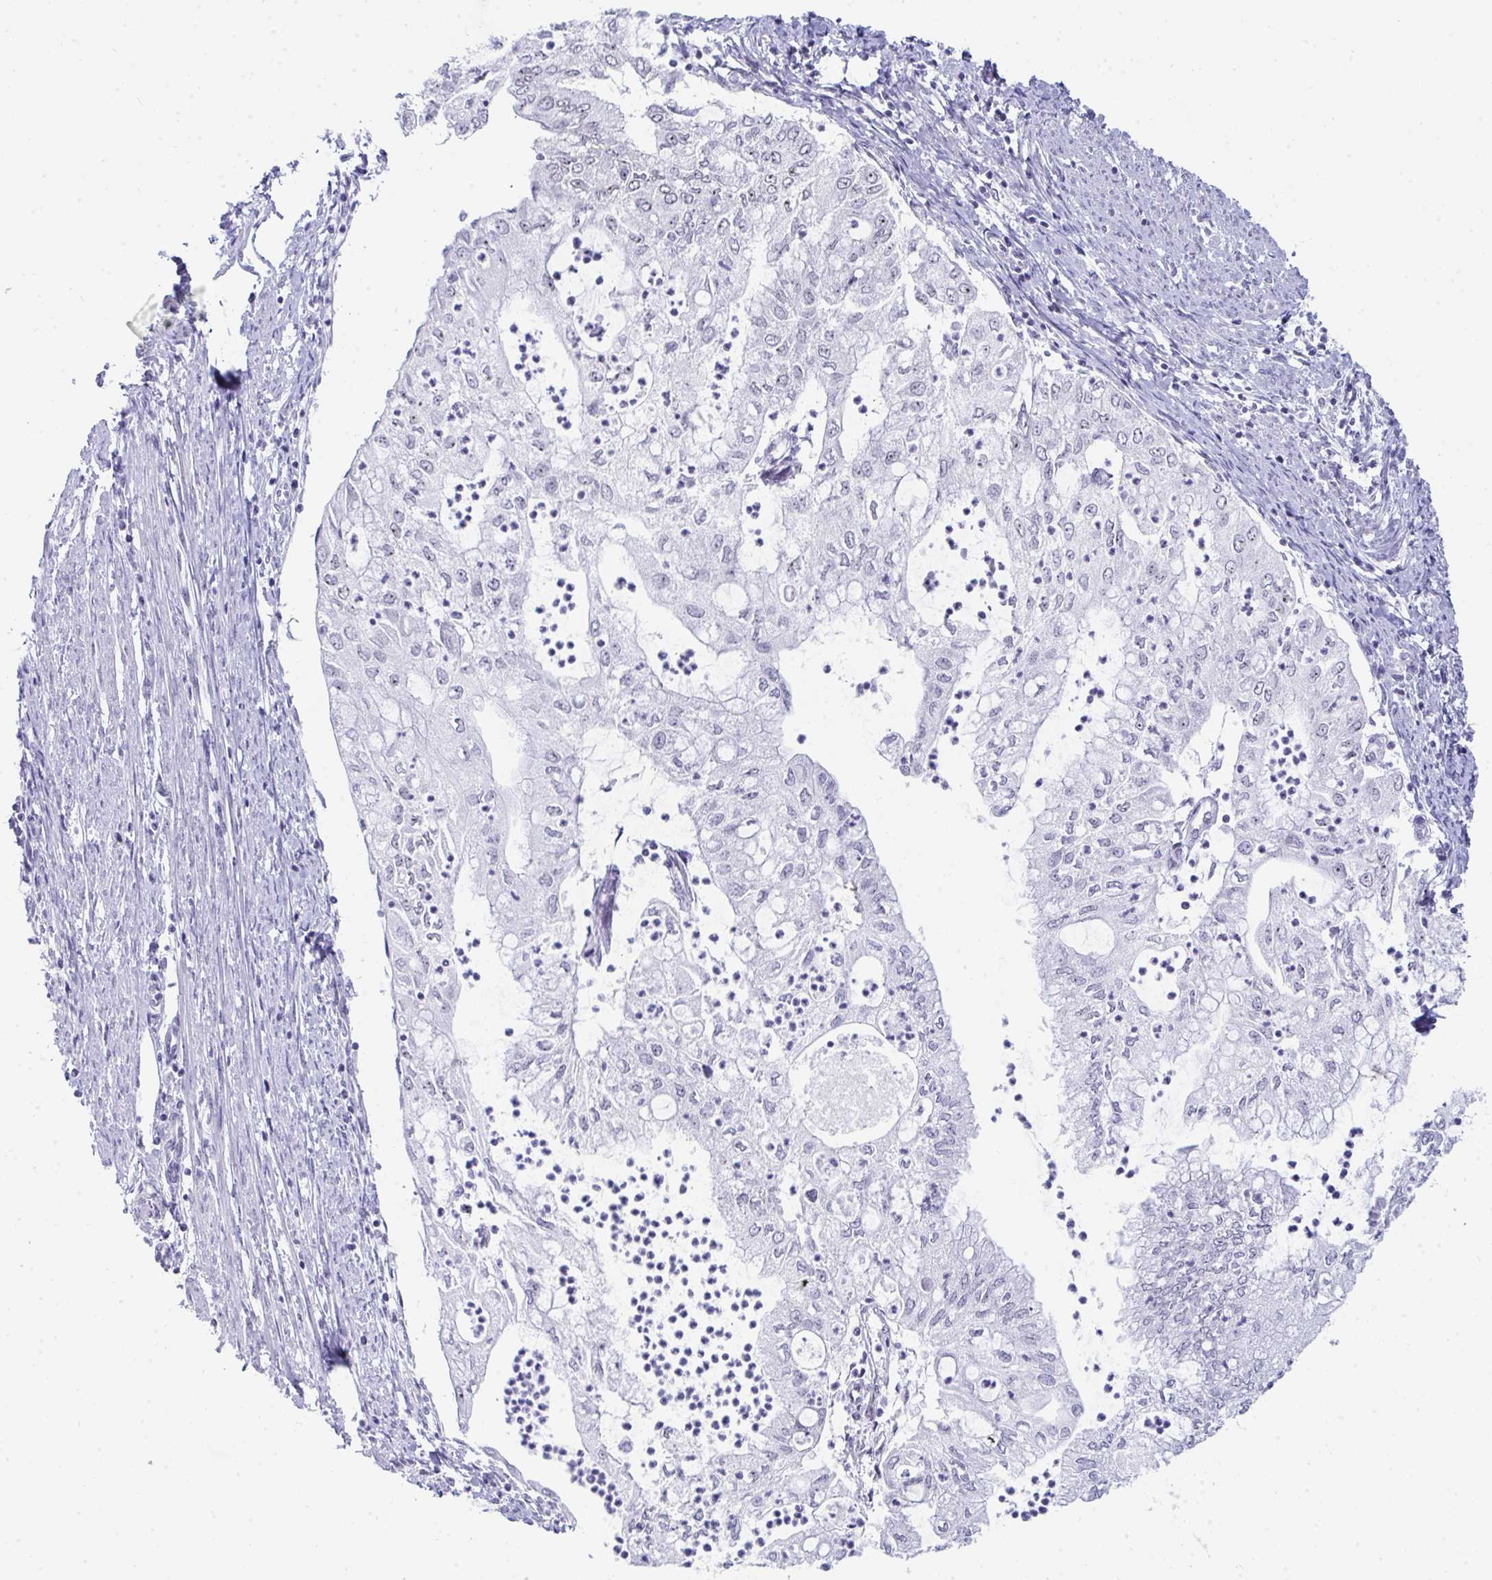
{"staining": {"intensity": "weak", "quantity": "25%-75%", "location": "nuclear"}, "tissue": "endometrial cancer", "cell_type": "Tumor cells", "image_type": "cancer", "snomed": [{"axis": "morphology", "description": "Adenocarcinoma, NOS"}, {"axis": "topography", "description": "Endometrium"}], "caption": "The immunohistochemical stain shows weak nuclear staining in tumor cells of adenocarcinoma (endometrial) tissue.", "gene": "NOP10", "patient": {"sex": "female", "age": 75}}